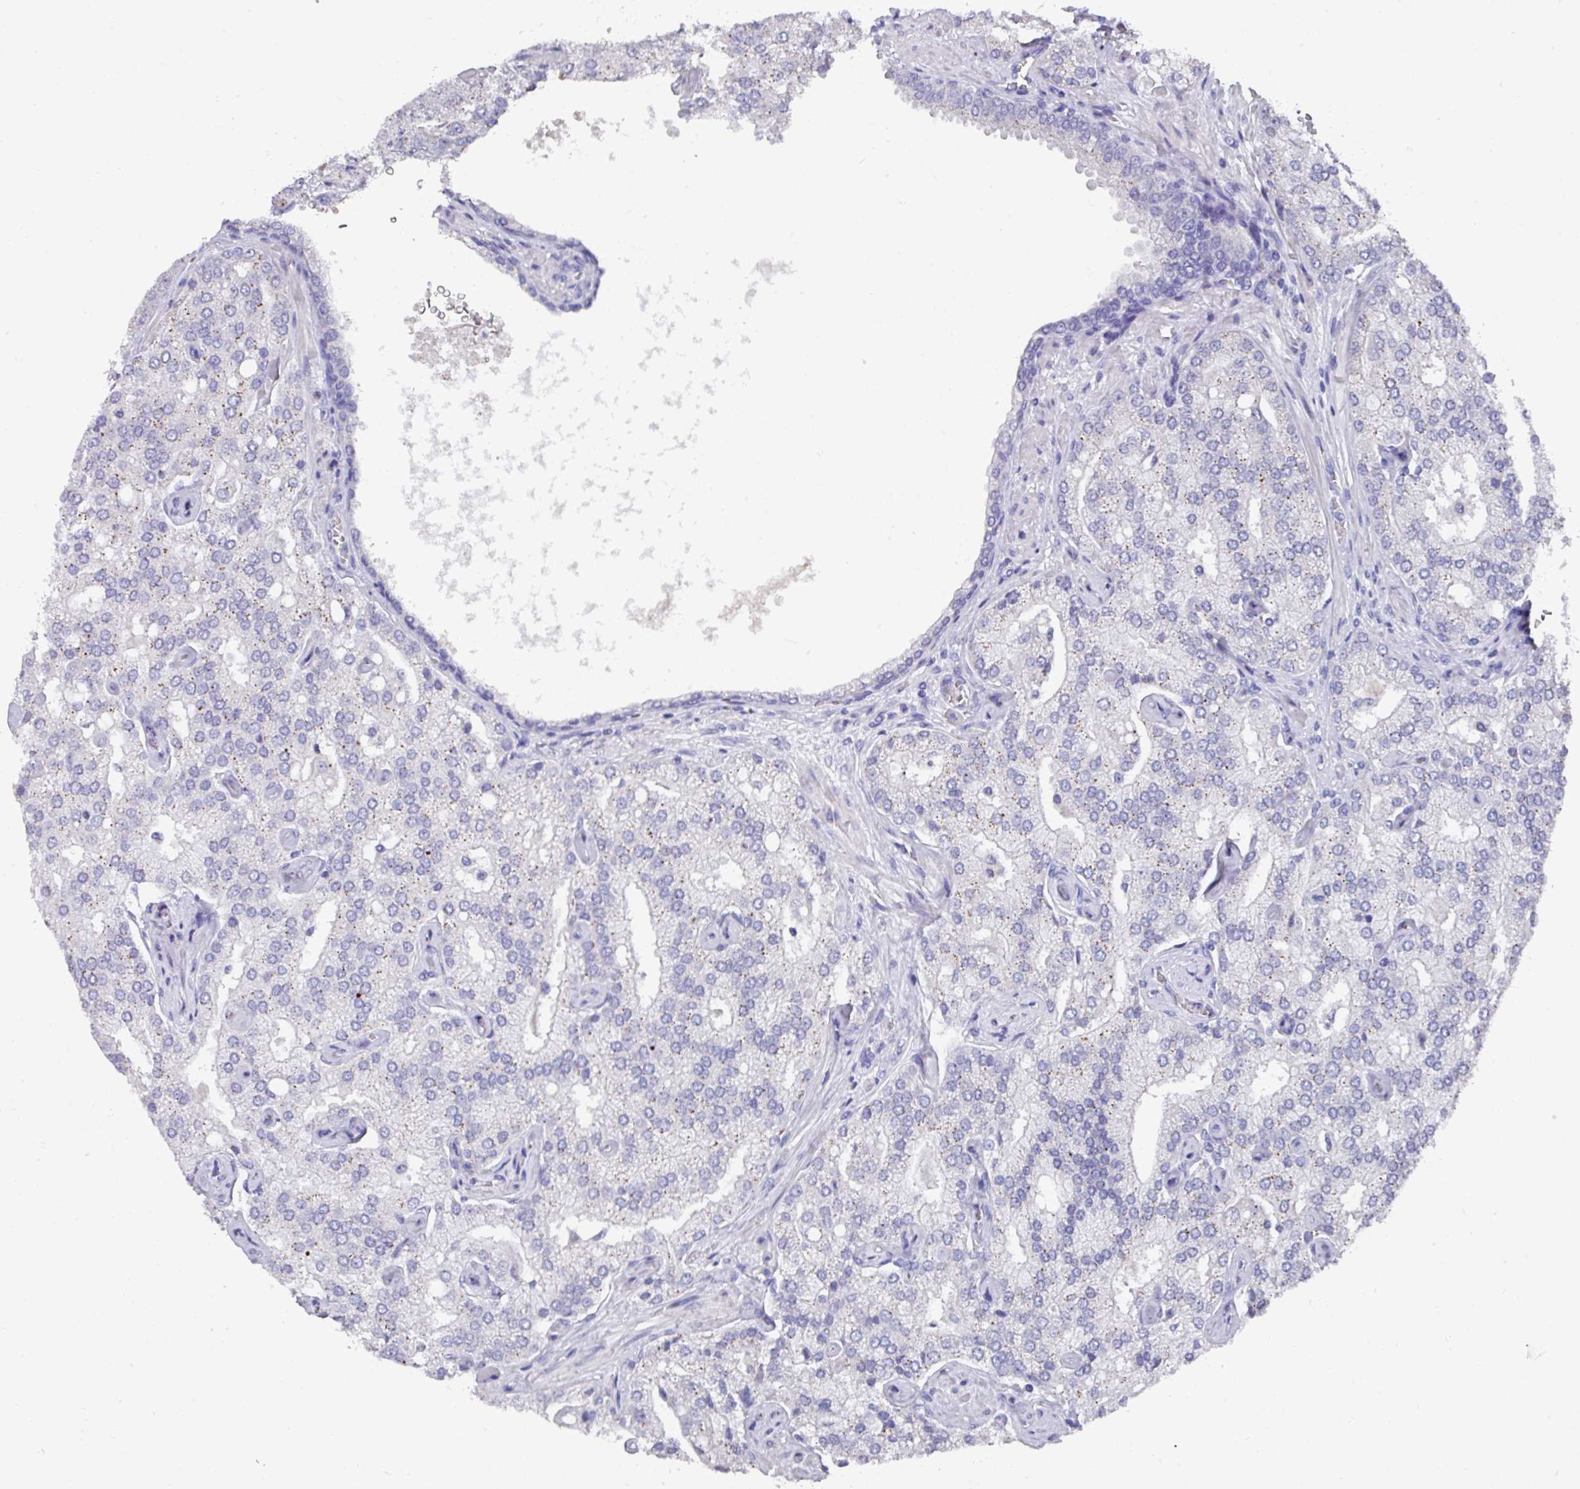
{"staining": {"intensity": "negative", "quantity": "none", "location": "none"}, "tissue": "prostate cancer", "cell_type": "Tumor cells", "image_type": "cancer", "snomed": [{"axis": "morphology", "description": "Adenocarcinoma, High grade"}, {"axis": "topography", "description": "Prostate"}], "caption": "The micrograph demonstrates no staining of tumor cells in prostate cancer.", "gene": "DAZL", "patient": {"sex": "male", "age": 68}}